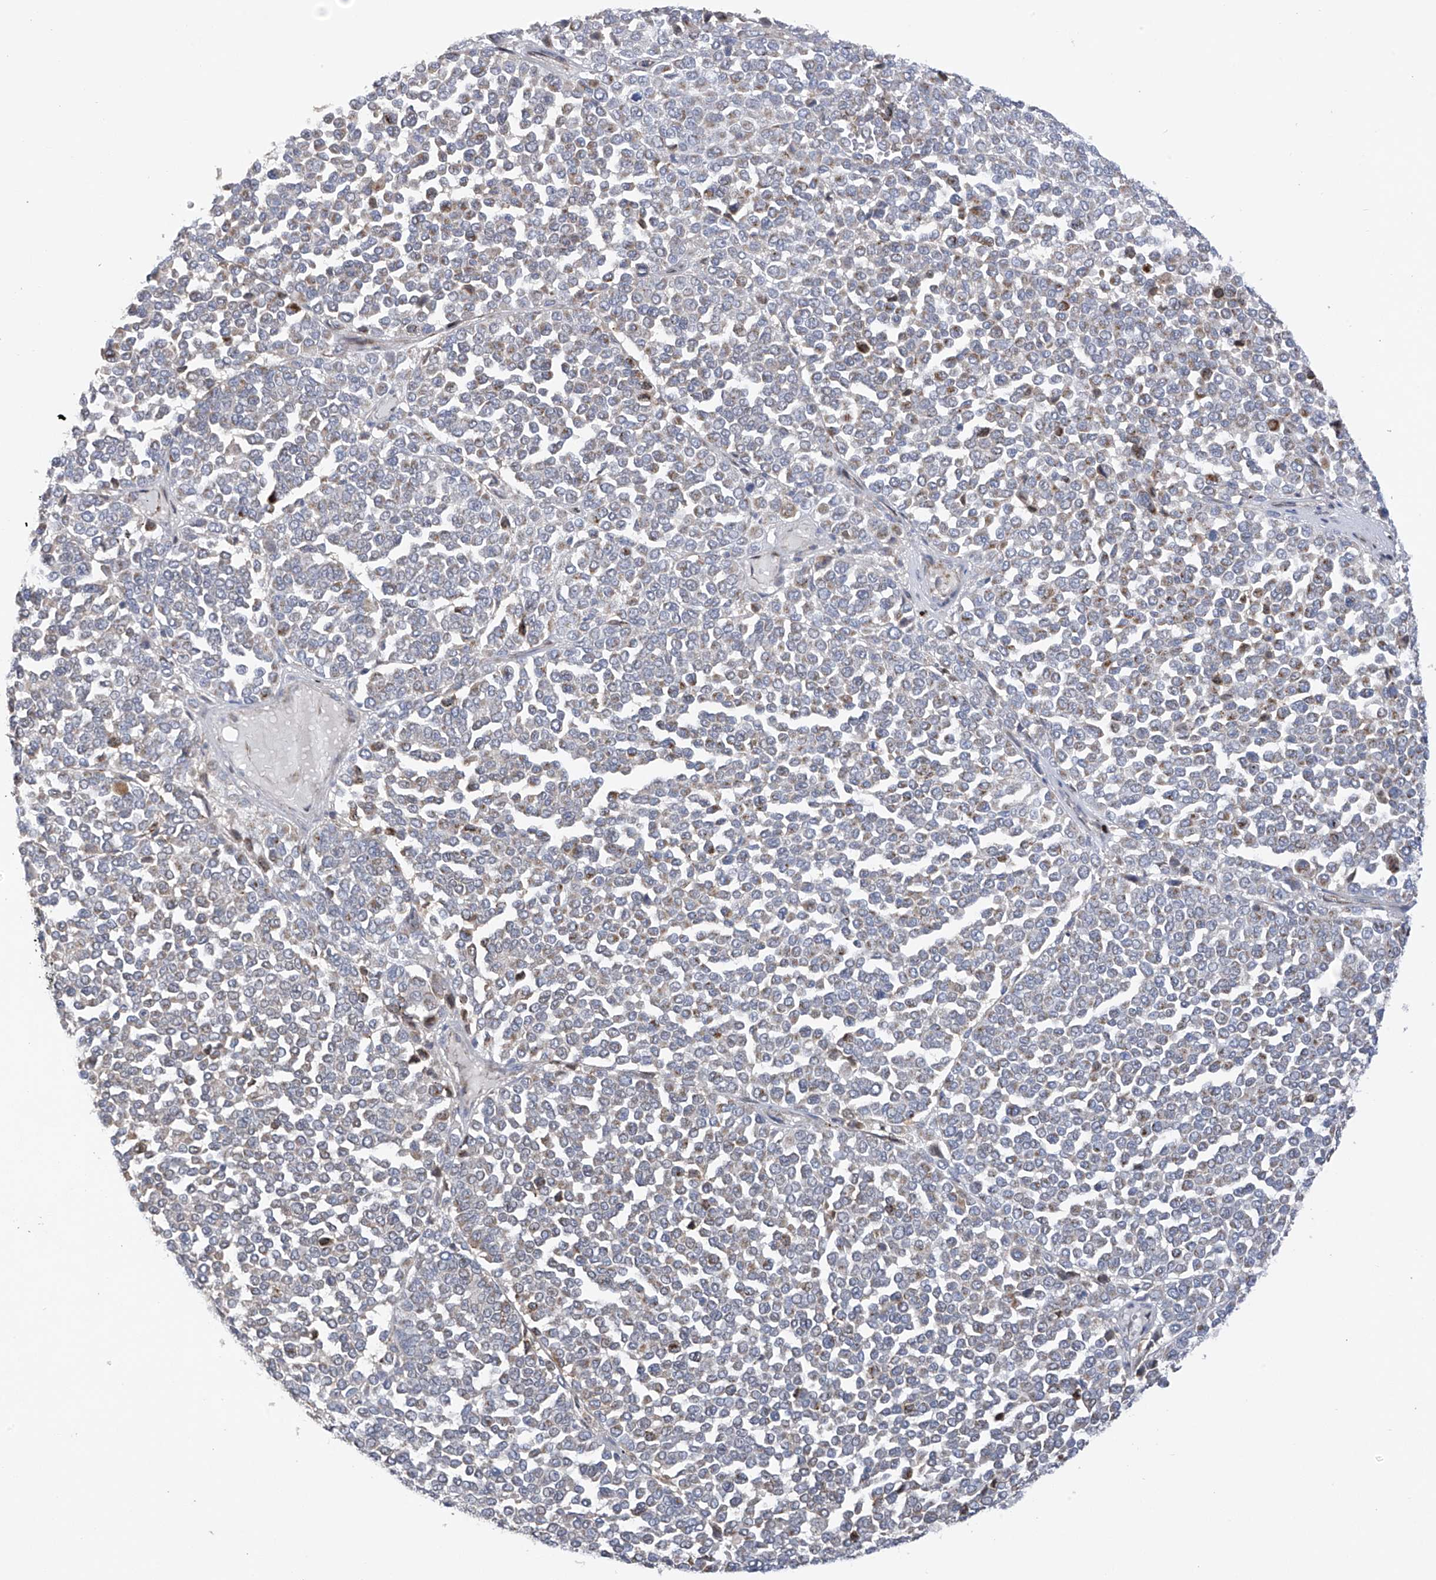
{"staining": {"intensity": "weak", "quantity": "<25%", "location": "cytoplasmic/membranous"}, "tissue": "melanoma", "cell_type": "Tumor cells", "image_type": "cancer", "snomed": [{"axis": "morphology", "description": "Malignant melanoma, Metastatic site"}, {"axis": "topography", "description": "Pancreas"}], "caption": "This is an immunohistochemistry photomicrograph of malignant melanoma (metastatic site). There is no staining in tumor cells.", "gene": "SLCO4A1", "patient": {"sex": "female", "age": 30}}